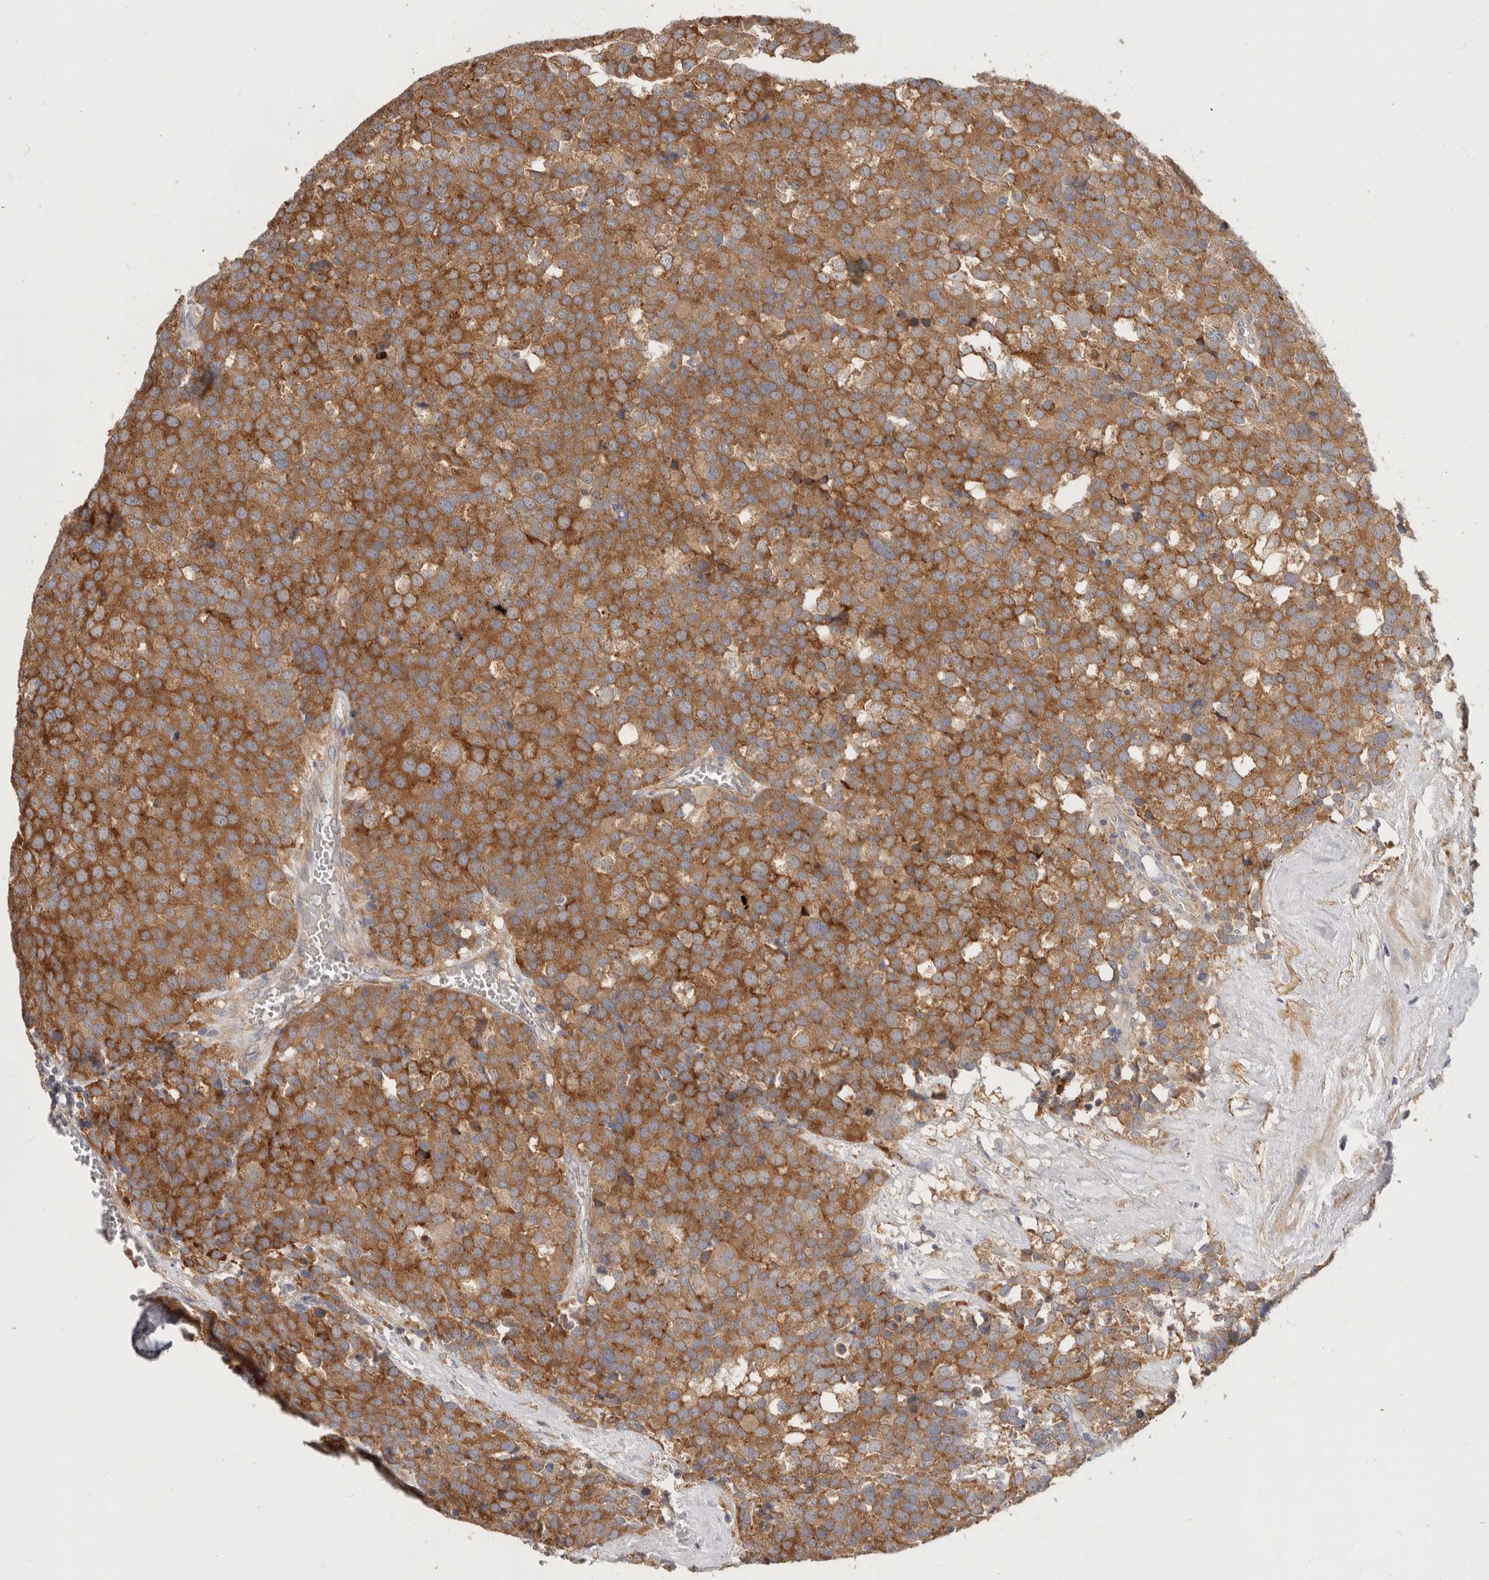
{"staining": {"intensity": "moderate", "quantity": ">75%", "location": "cytoplasmic/membranous"}, "tissue": "testis cancer", "cell_type": "Tumor cells", "image_type": "cancer", "snomed": [{"axis": "morphology", "description": "Seminoma, NOS"}, {"axis": "topography", "description": "Testis"}], "caption": "Brown immunohistochemical staining in human seminoma (testis) demonstrates moderate cytoplasmic/membranous positivity in approximately >75% of tumor cells.", "gene": "TFB2M", "patient": {"sex": "male", "age": 71}}